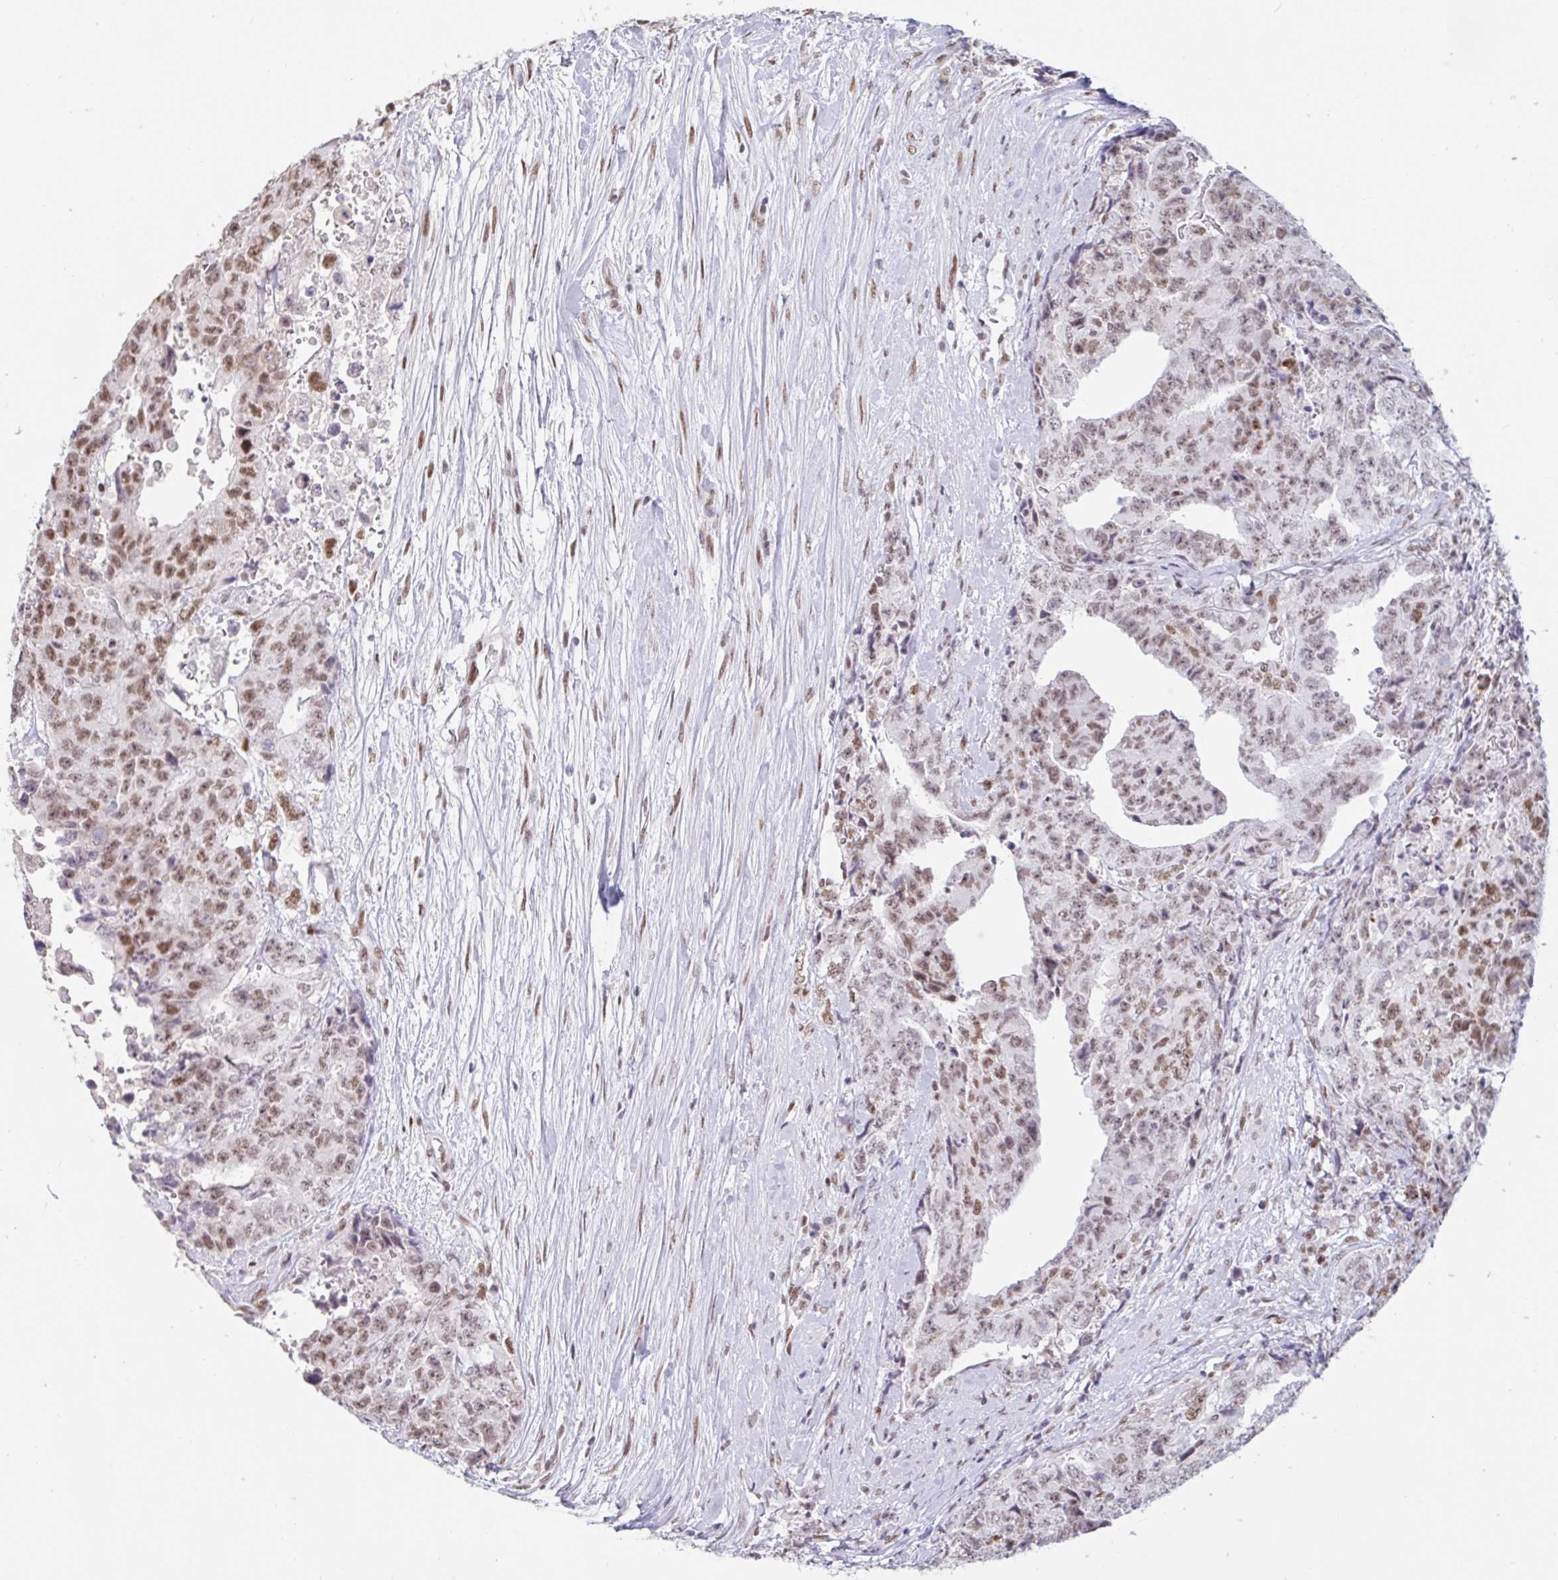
{"staining": {"intensity": "moderate", "quantity": ">75%", "location": "nuclear"}, "tissue": "testis cancer", "cell_type": "Tumor cells", "image_type": "cancer", "snomed": [{"axis": "morphology", "description": "Carcinoma, Embryonal, NOS"}, {"axis": "topography", "description": "Testis"}], "caption": "Protein expression by IHC reveals moderate nuclear staining in about >75% of tumor cells in testis cancer (embryonal carcinoma).", "gene": "CBFA2T2", "patient": {"sex": "male", "age": 24}}